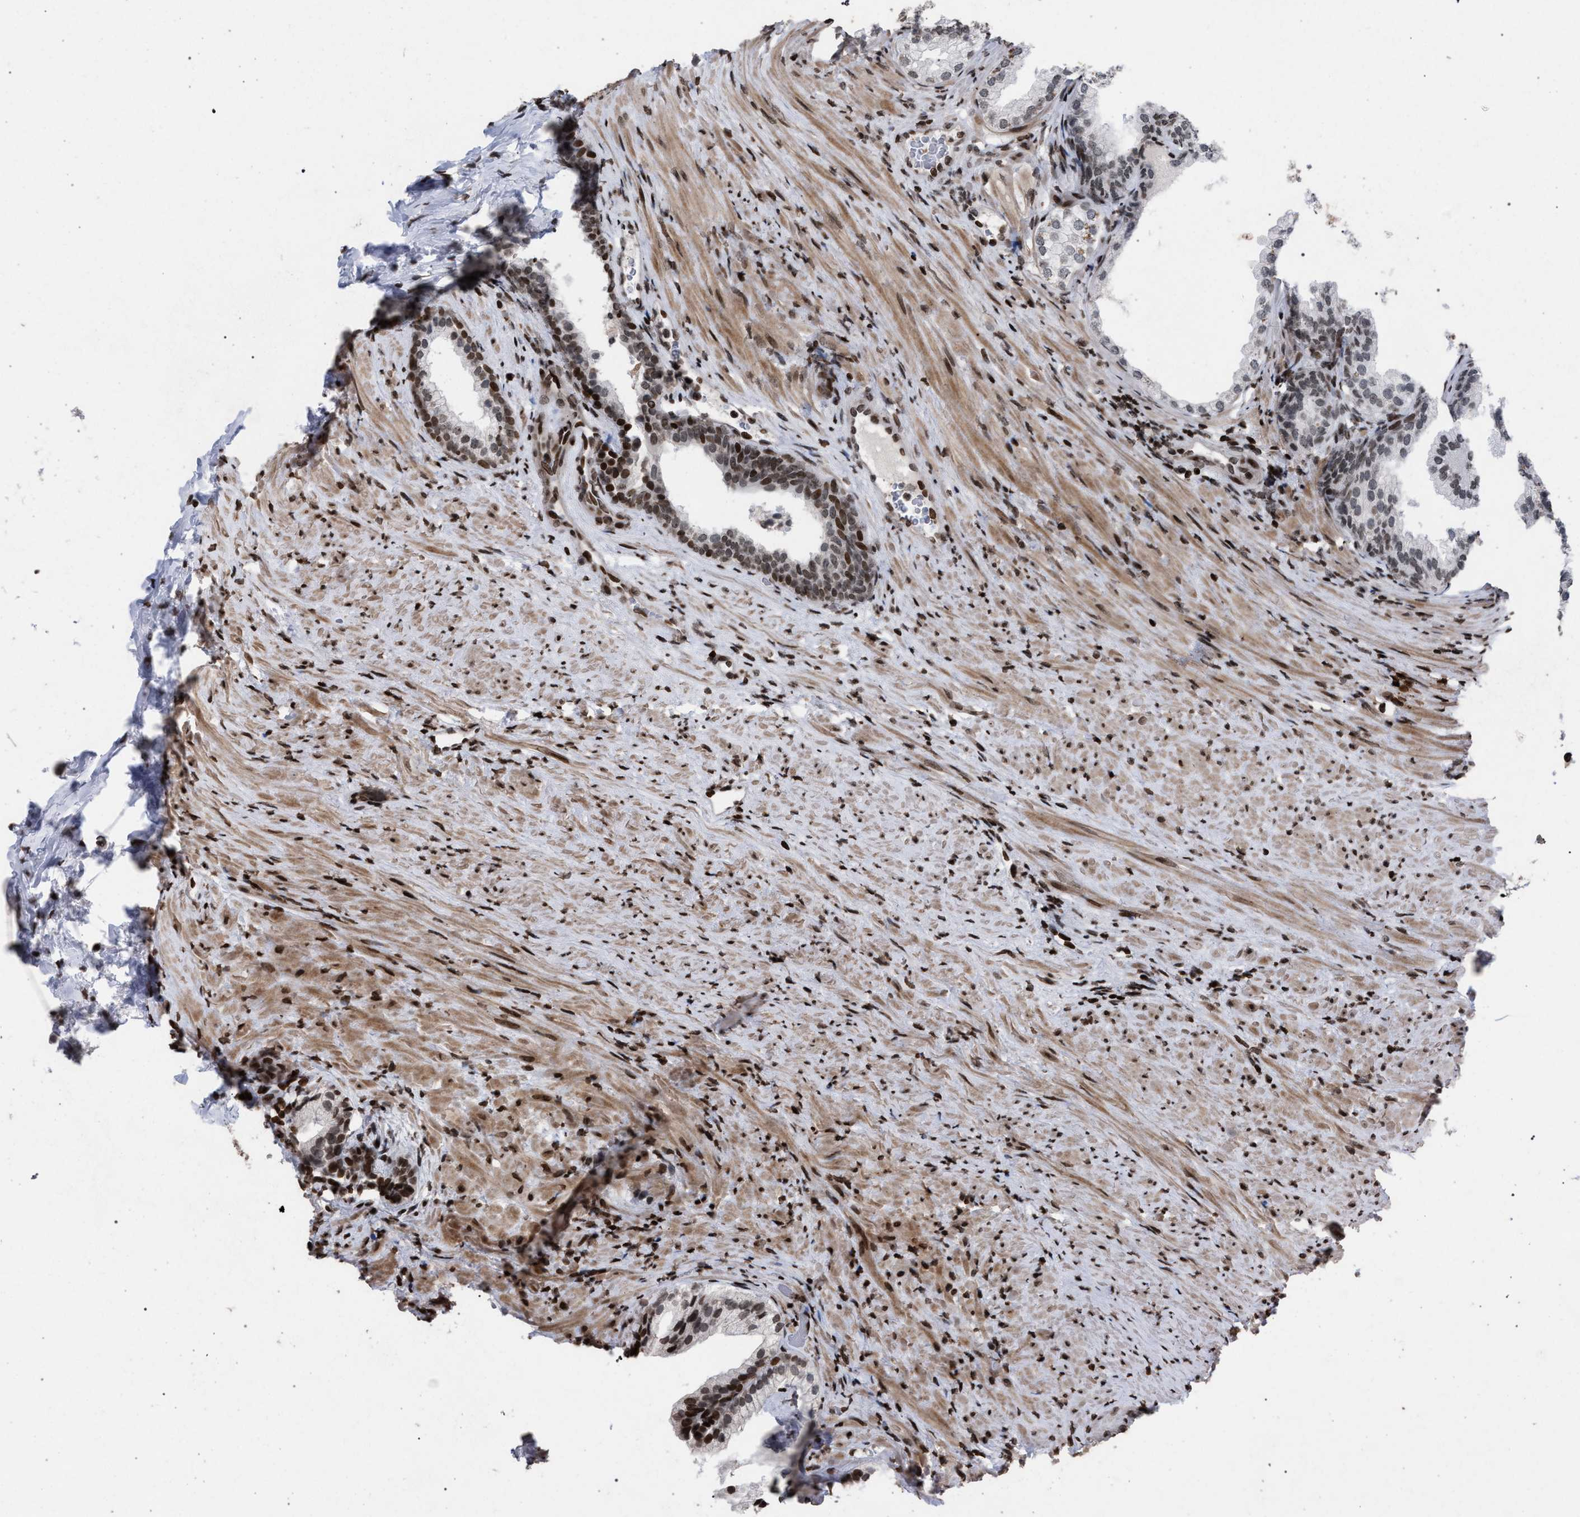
{"staining": {"intensity": "moderate", "quantity": "25%-75%", "location": "nuclear"}, "tissue": "prostate", "cell_type": "Glandular cells", "image_type": "normal", "snomed": [{"axis": "morphology", "description": "Normal tissue, NOS"}, {"axis": "topography", "description": "Prostate"}], "caption": "Moderate nuclear positivity for a protein is seen in approximately 25%-75% of glandular cells of unremarkable prostate using immunohistochemistry (IHC).", "gene": "FOXD3", "patient": {"sex": "male", "age": 76}}